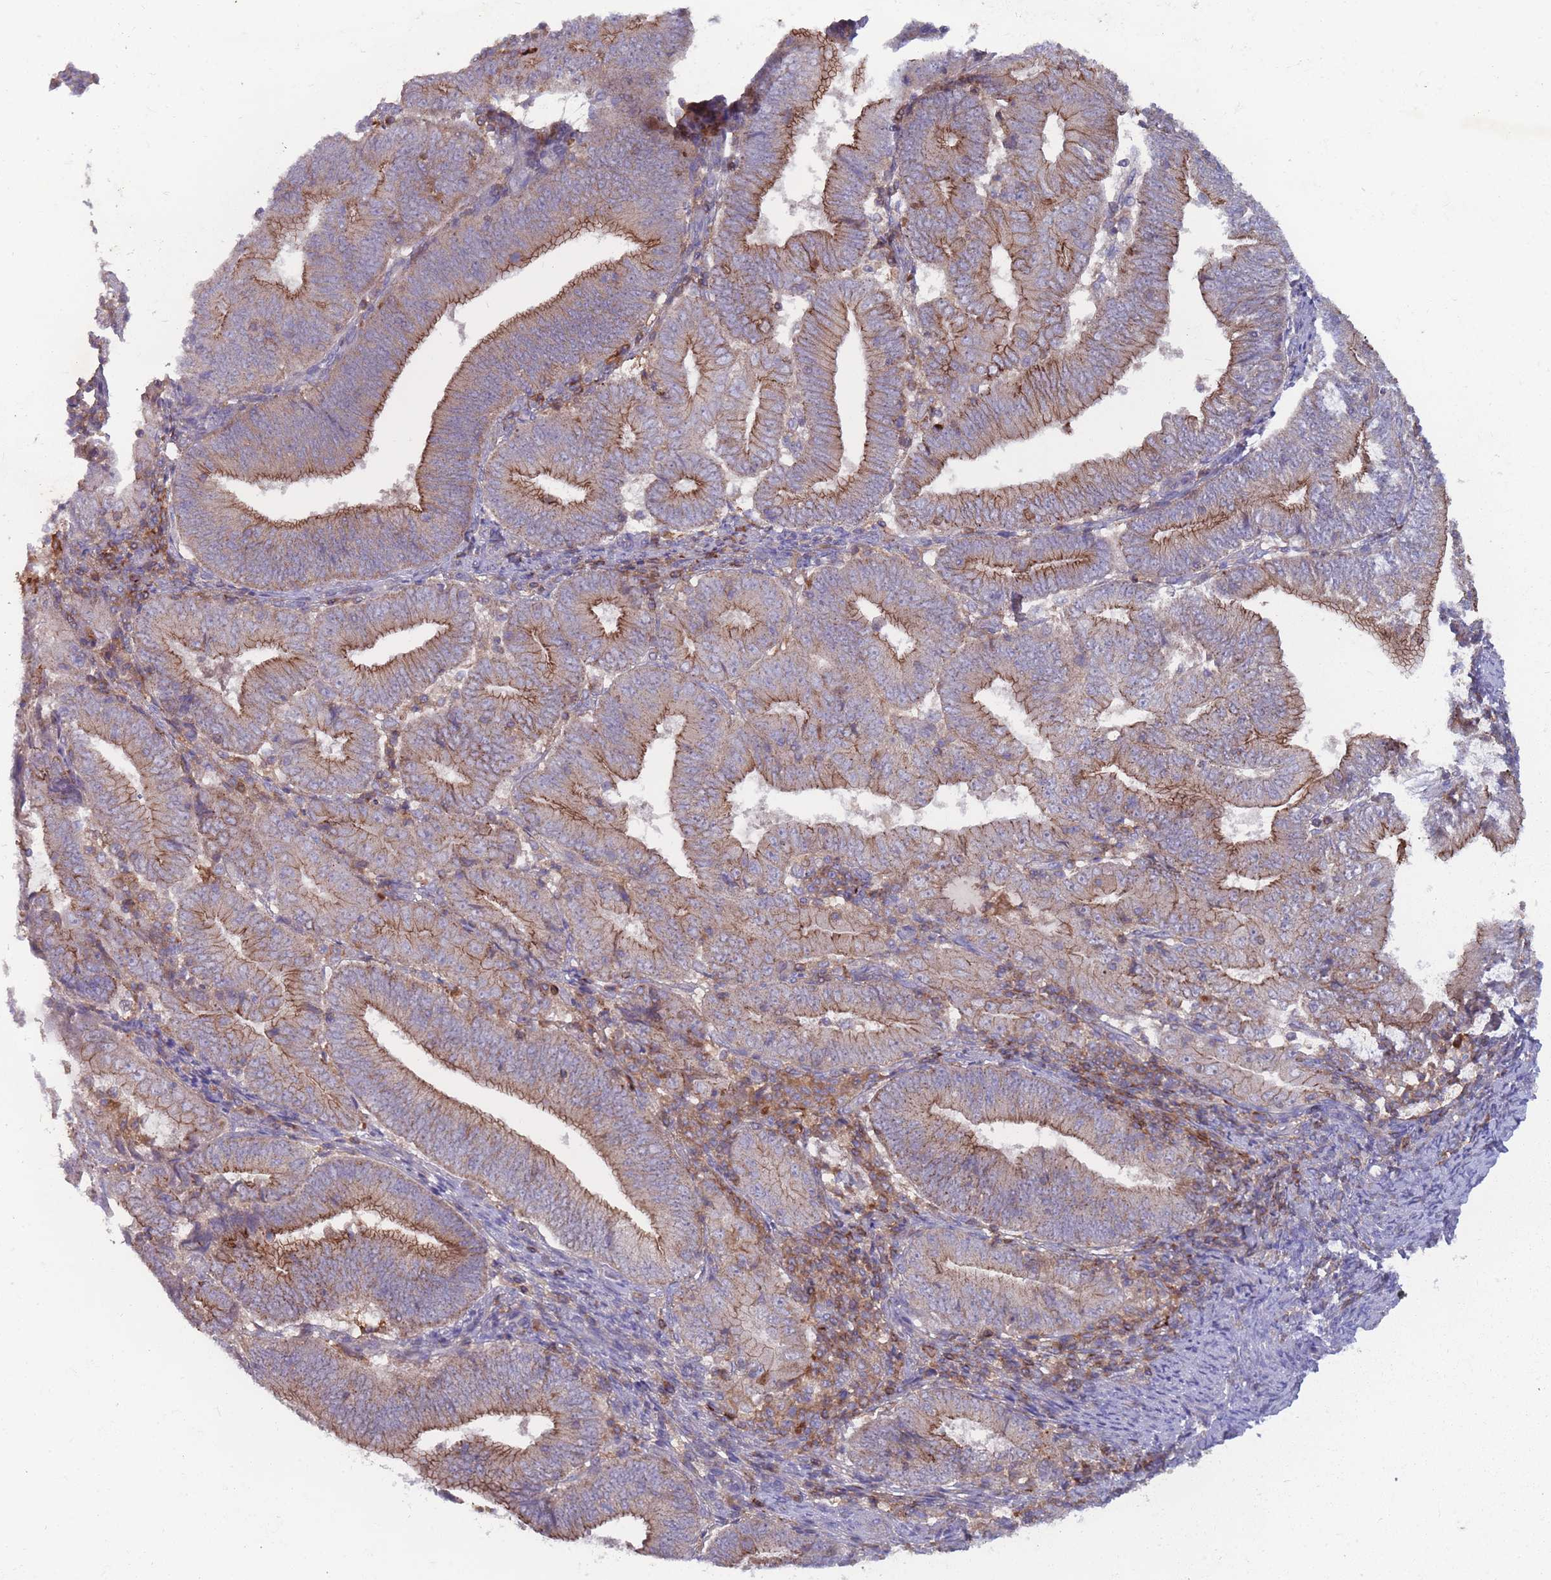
{"staining": {"intensity": "moderate", "quantity": ">75%", "location": "cytoplasmic/membranous"}, "tissue": "endometrial cancer", "cell_type": "Tumor cells", "image_type": "cancer", "snomed": [{"axis": "morphology", "description": "Adenocarcinoma, NOS"}, {"axis": "topography", "description": "Endometrium"}], "caption": "The micrograph displays a brown stain indicating the presence of a protein in the cytoplasmic/membranous of tumor cells in adenocarcinoma (endometrial).", "gene": "CD33", "patient": {"sex": "female", "age": 70}}